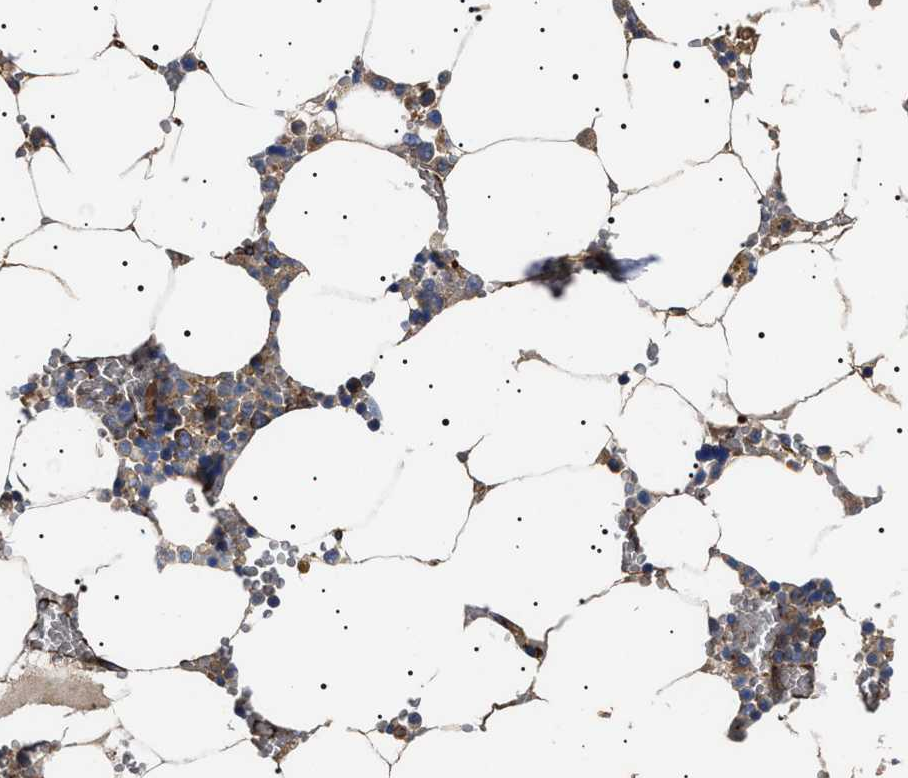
{"staining": {"intensity": "moderate", "quantity": "<25%", "location": "cytoplasmic/membranous"}, "tissue": "bone marrow", "cell_type": "Hematopoietic cells", "image_type": "normal", "snomed": [{"axis": "morphology", "description": "Normal tissue, NOS"}, {"axis": "topography", "description": "Bone marrow"}], "caption": "Immunohistochemistry micrograph of normal bone marrow: human bone marrow stained using IHC exhibits low levels of moderate protein expression localized specifically in the cytoplasmic/membranous of hematopoietic cells, appearing as a cytoplasmic/membranous brown color.", "gene": "TPP2", "patient": {"sex": "male", "age": 70}}